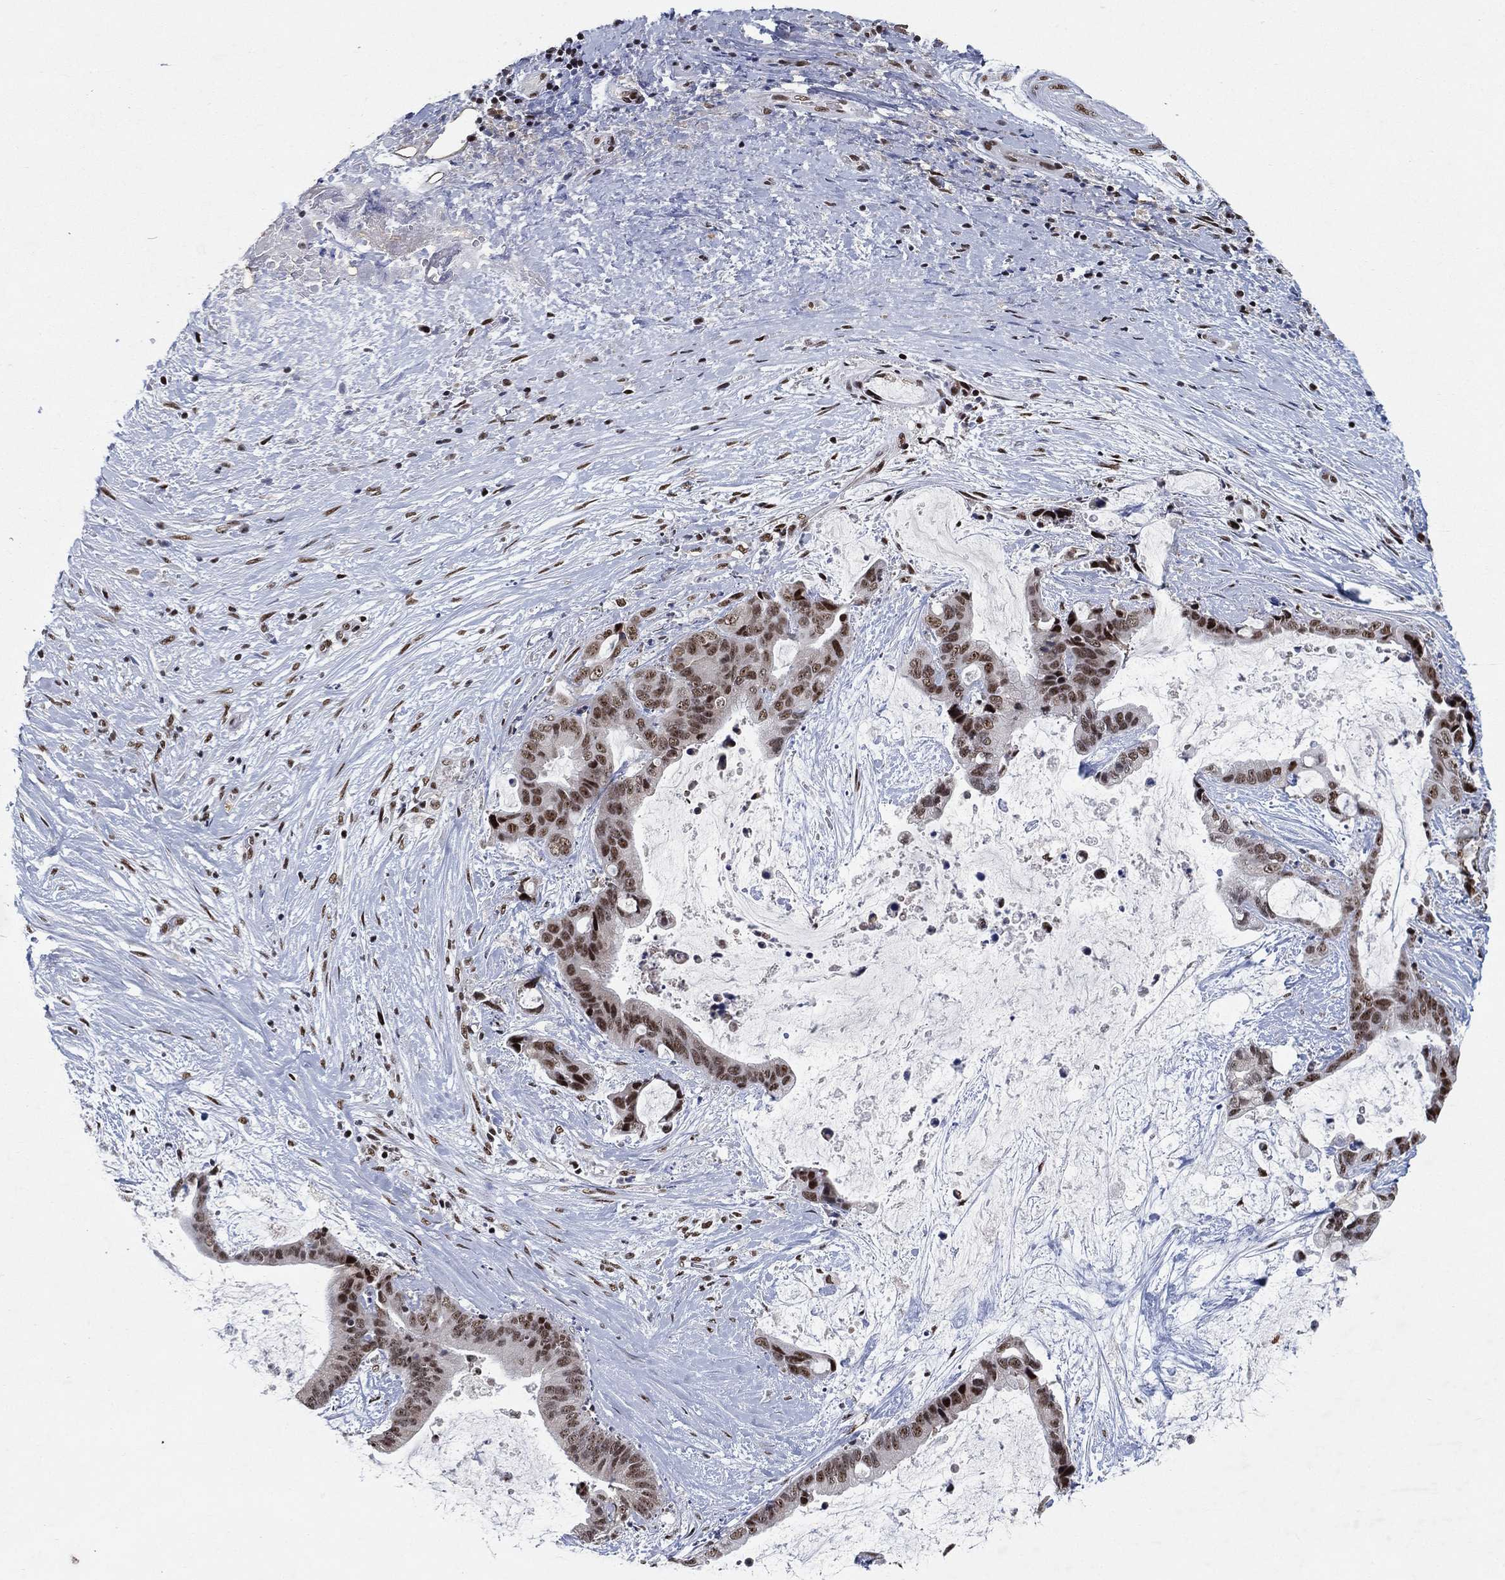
{"staining": {"intensity": "moderate", "quantity": ">75%", "location": "nuclear"}, "tissue": "liver cancer", "cell_type": "Tumor cells", "image_type": "cancer", "snomed": [{"axis": "morphology", "description": "Cholangiocarcinoma"}, {"axis": "topography", "description": "Liver"}], "caption": "Immunohistochemistry (IHC) (DAB (3,3'-diaminobenzidine)) staining of liver cholangiocarcinoma reveals moderate nuclear protein staining in approximately >75% of tumor cells.", "gene": "DDX27", "patient": {"sex": "female", "age": 73}}